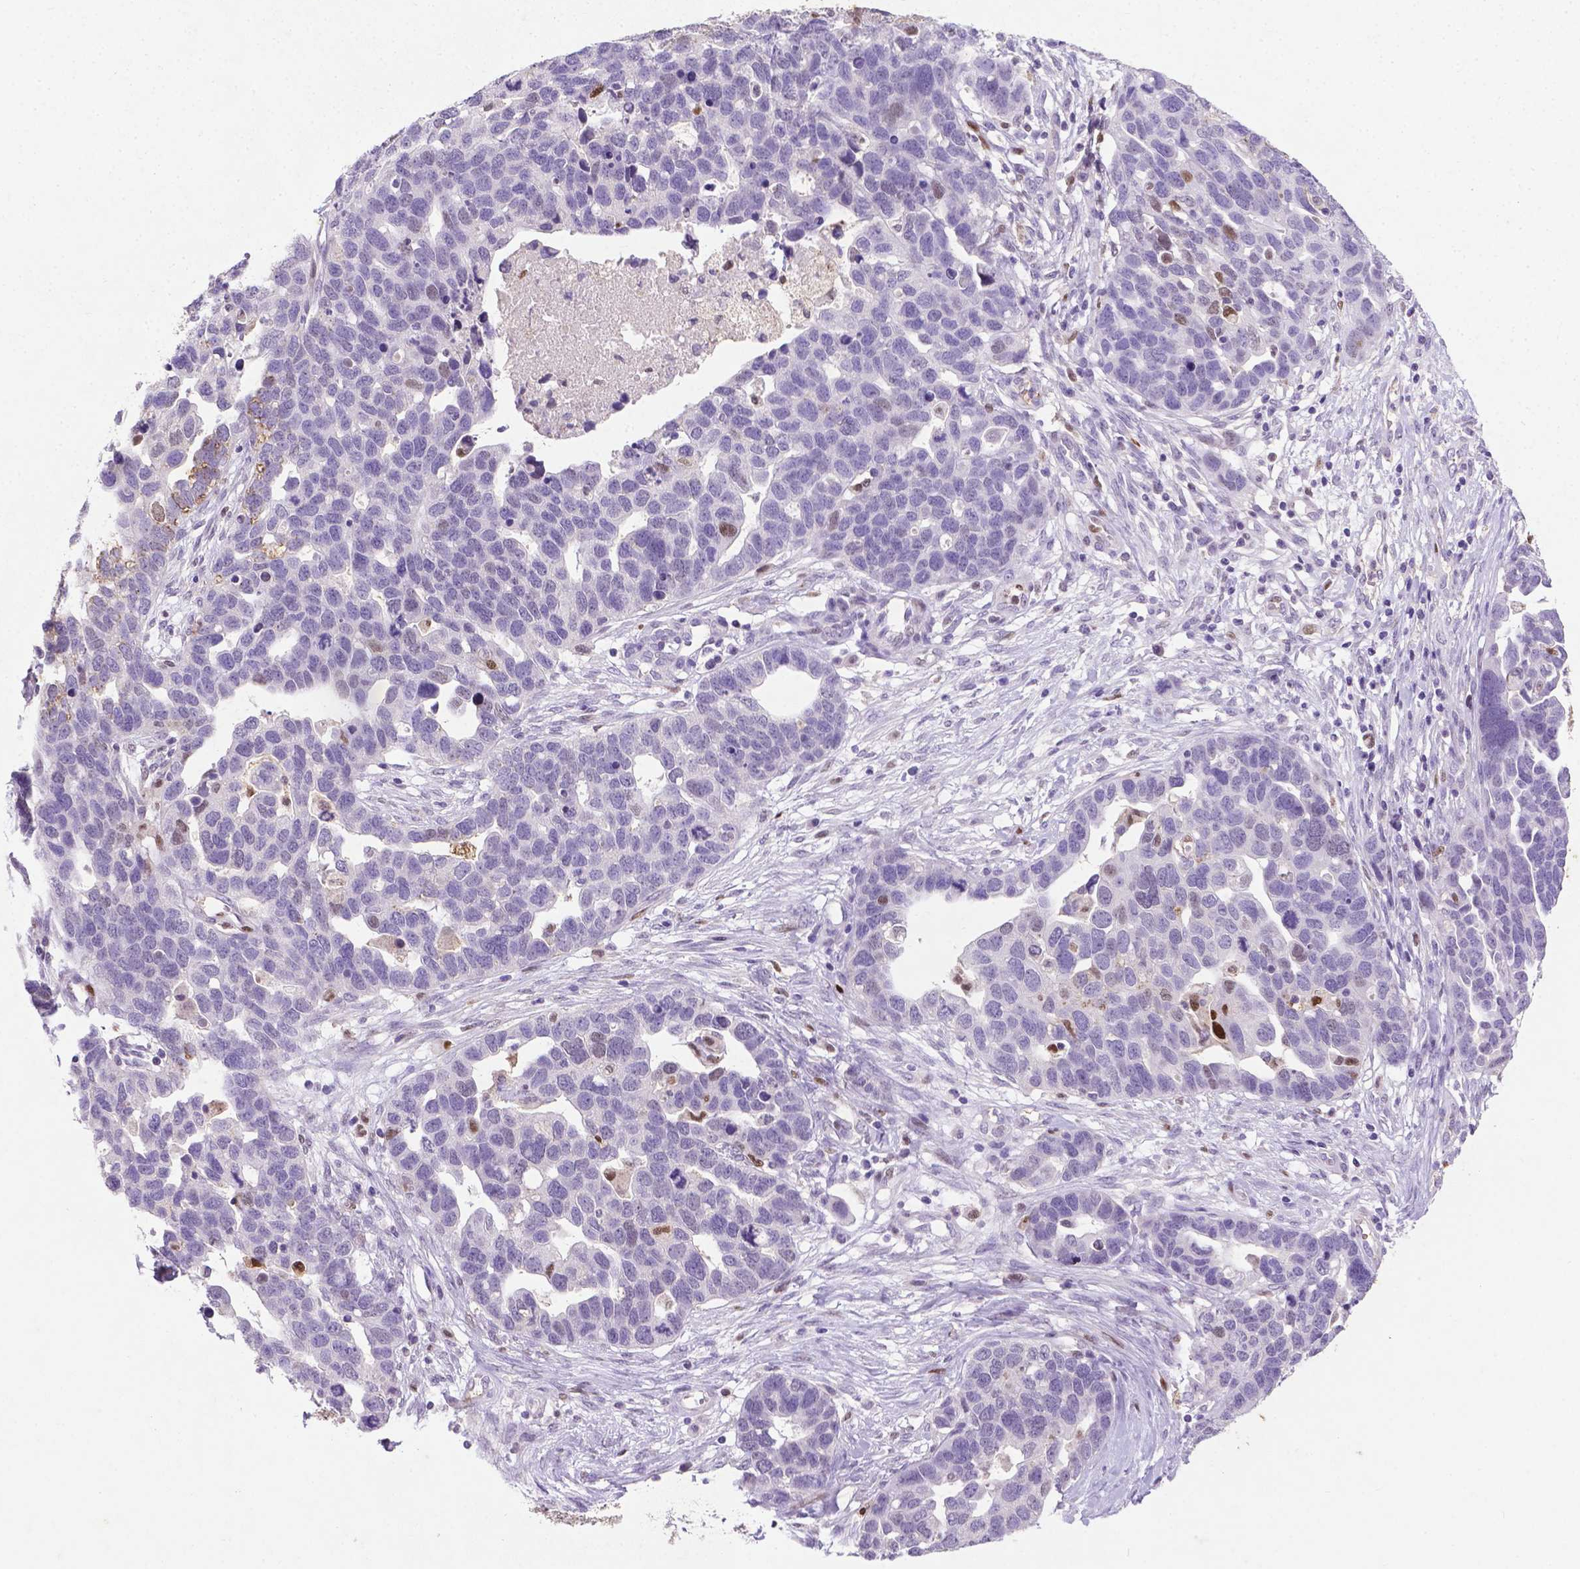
{"staining": {"intensity": "moderate", "quantity": "<25%", "location": "nuclear"}, "tissue": "ovarian cancer", "cell_type": "Tumor cells", "image_type": "cancer", "snomed": [{"axis": "morphology", "description": "Cystadenocarcinoma, serous, NOS"}, {"axis": "topography", "description": "Ovary"}], "caption": "Ovarian cancer (serous cystadenocarcinoma) was stained to show a protein in brown. There is low levels of moderate nuclear expression in approximately <25% of tumor cells.", "gene": "CDKN1A", "patient": {"sex": "female", "age": 54}}